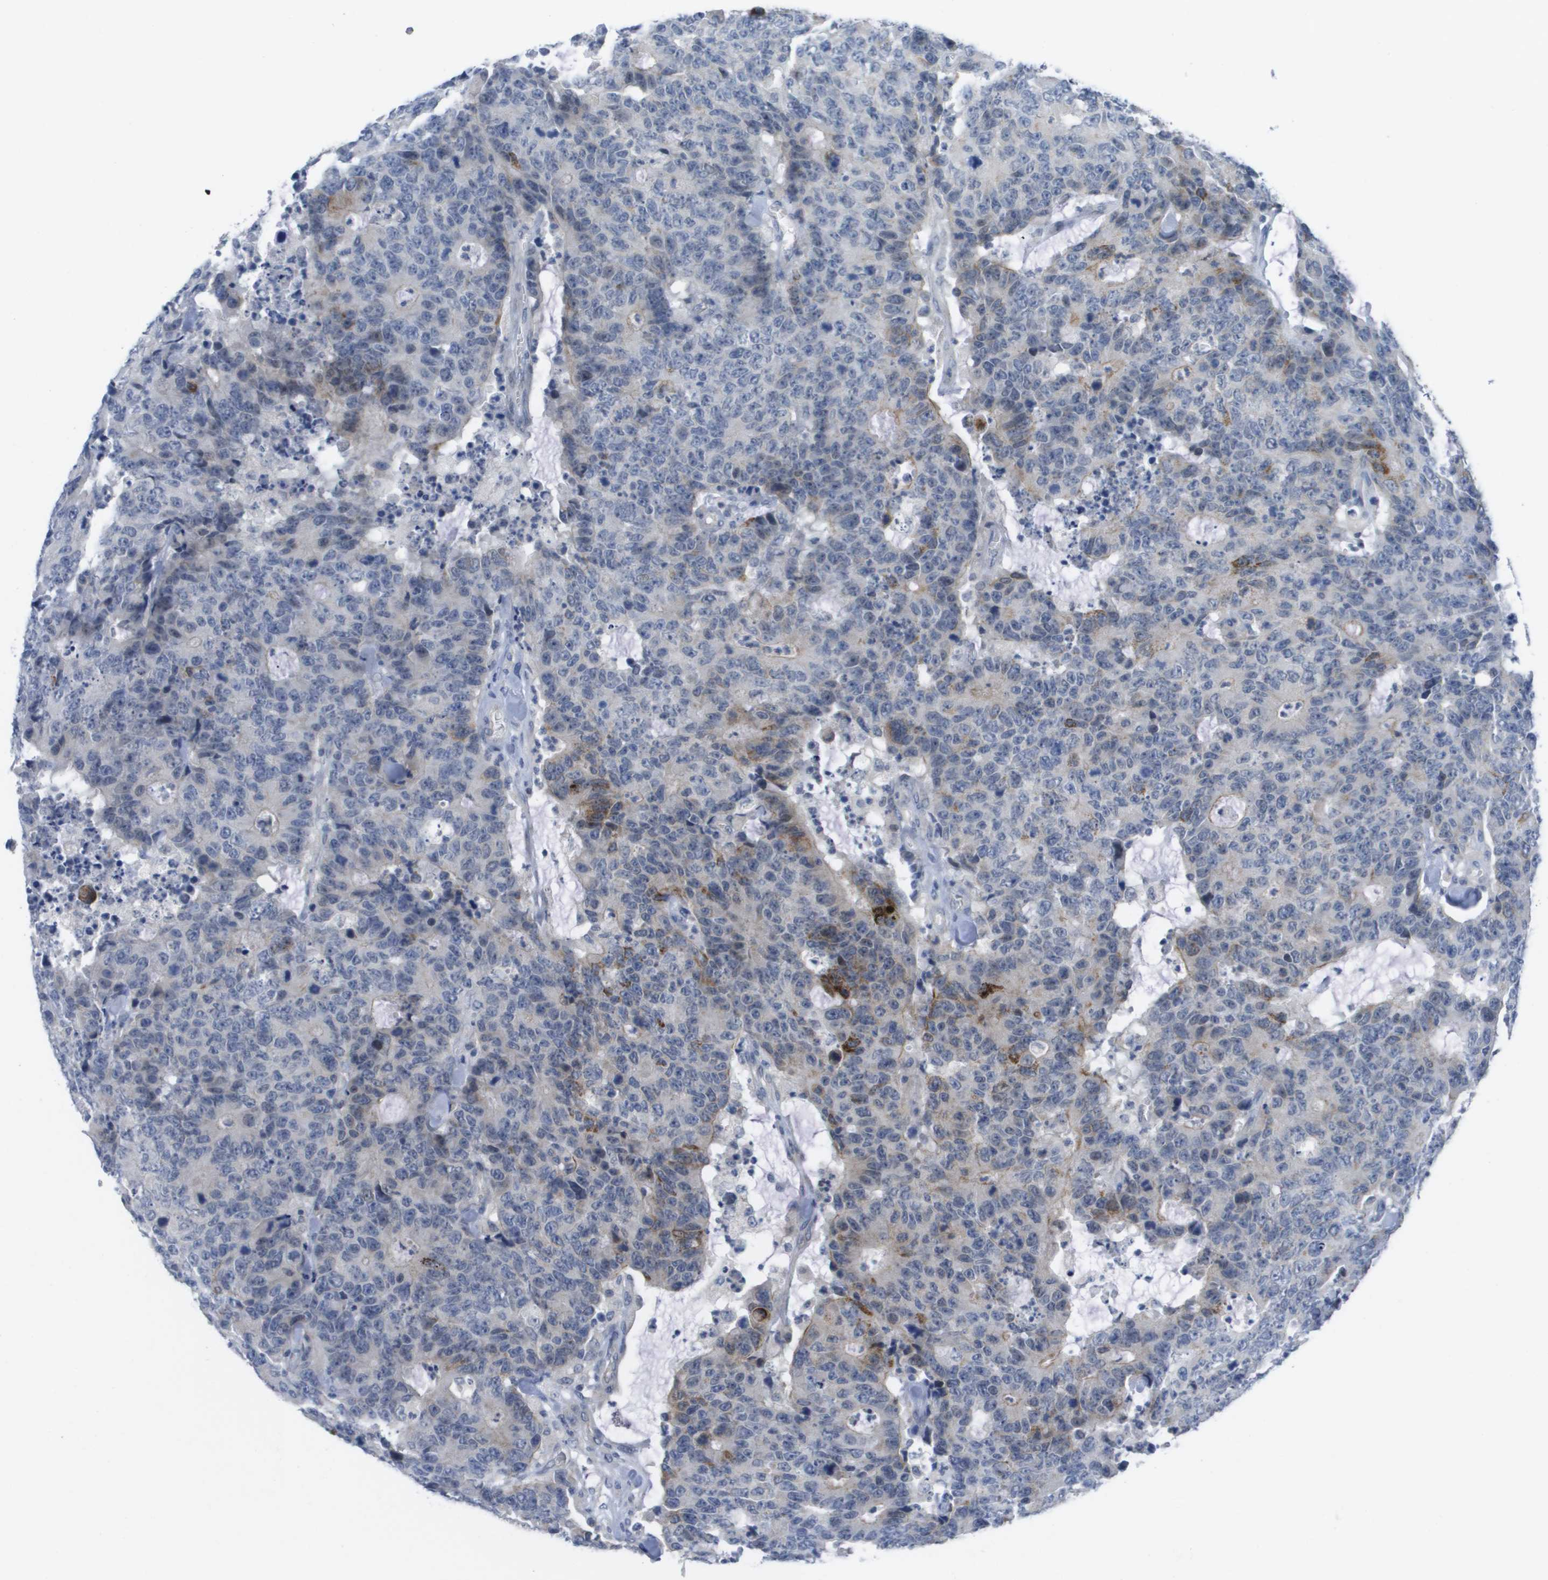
{"staining": {"intensity": "moderate", "quantity": "<25%", "location": "cytoplasmic/membranous"}, "tissue": "colorectal cancer", "cell_type": "Tumor cells", "image_type": "cancer", "snomed": [{"axis": "morphology", "description": "Adenocarcinoma, NOS"}, {"axis": "topography", "description": "Colon"}], "caption": "A low amount of moderate cytoplasmic/membranous expression is identified in approximately <25% of tumor cells in colorectal cancer tissue.", "gene": "PDE4A", "patient": {"sex": "female", "age": 86}}